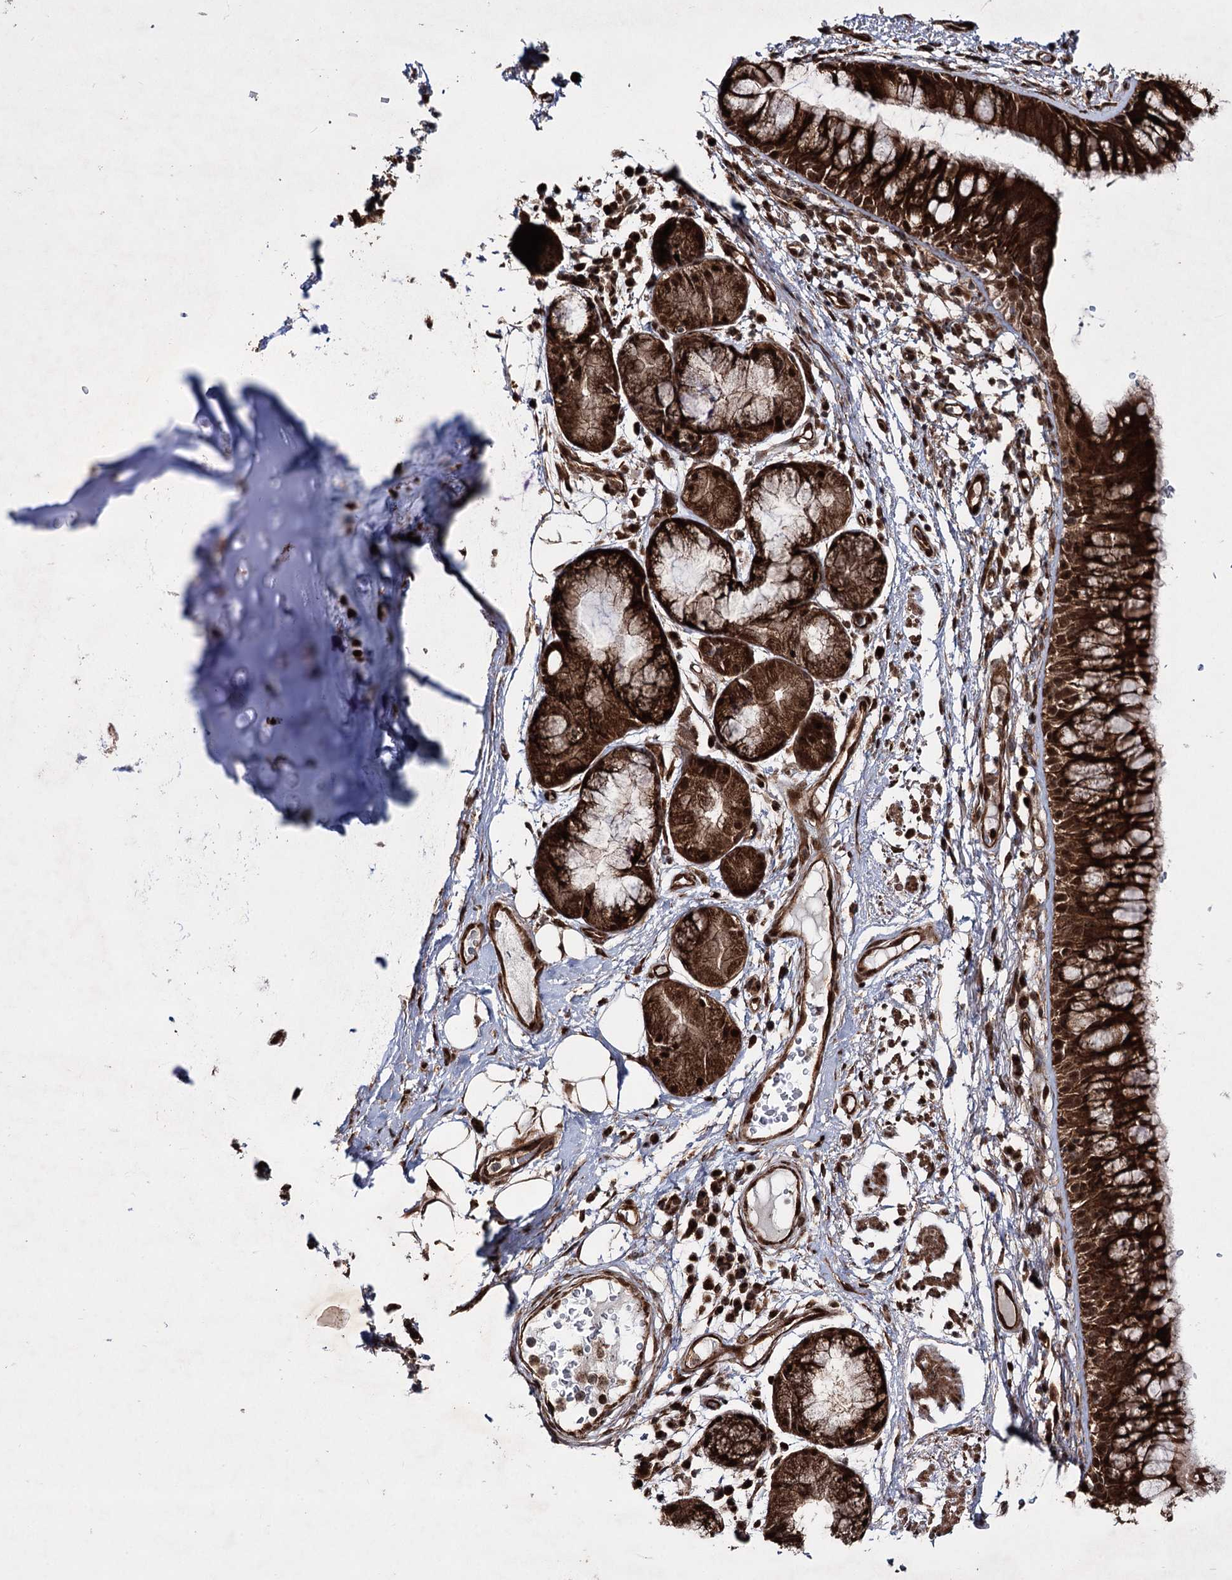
{"staining": {"intensity": "strong", "quantity": ">75%", "location": "cytoplasmic/membranous,nuclear"}, "tissue": "bronchus", "cell_type": "Respiratory epithelial cells", "image_type": "normal", "snomed": [{"axis": "morphology", "description": "Normal tissue, NOS"}, {"axis": "topography", "description": "Cartilage tissue"}, {"axis": "topography", "description": "Bronchus"}], "caption": "Strong cytoplasmic/membranous,nuclear protein staining is appreciated in approximately >75% of respiratory epithelial cells in bronchus. (IHC, brightfield microscopy, high magnification).", "gene": "SERINC5", "patient": {"sex": "female", "age": 73}}